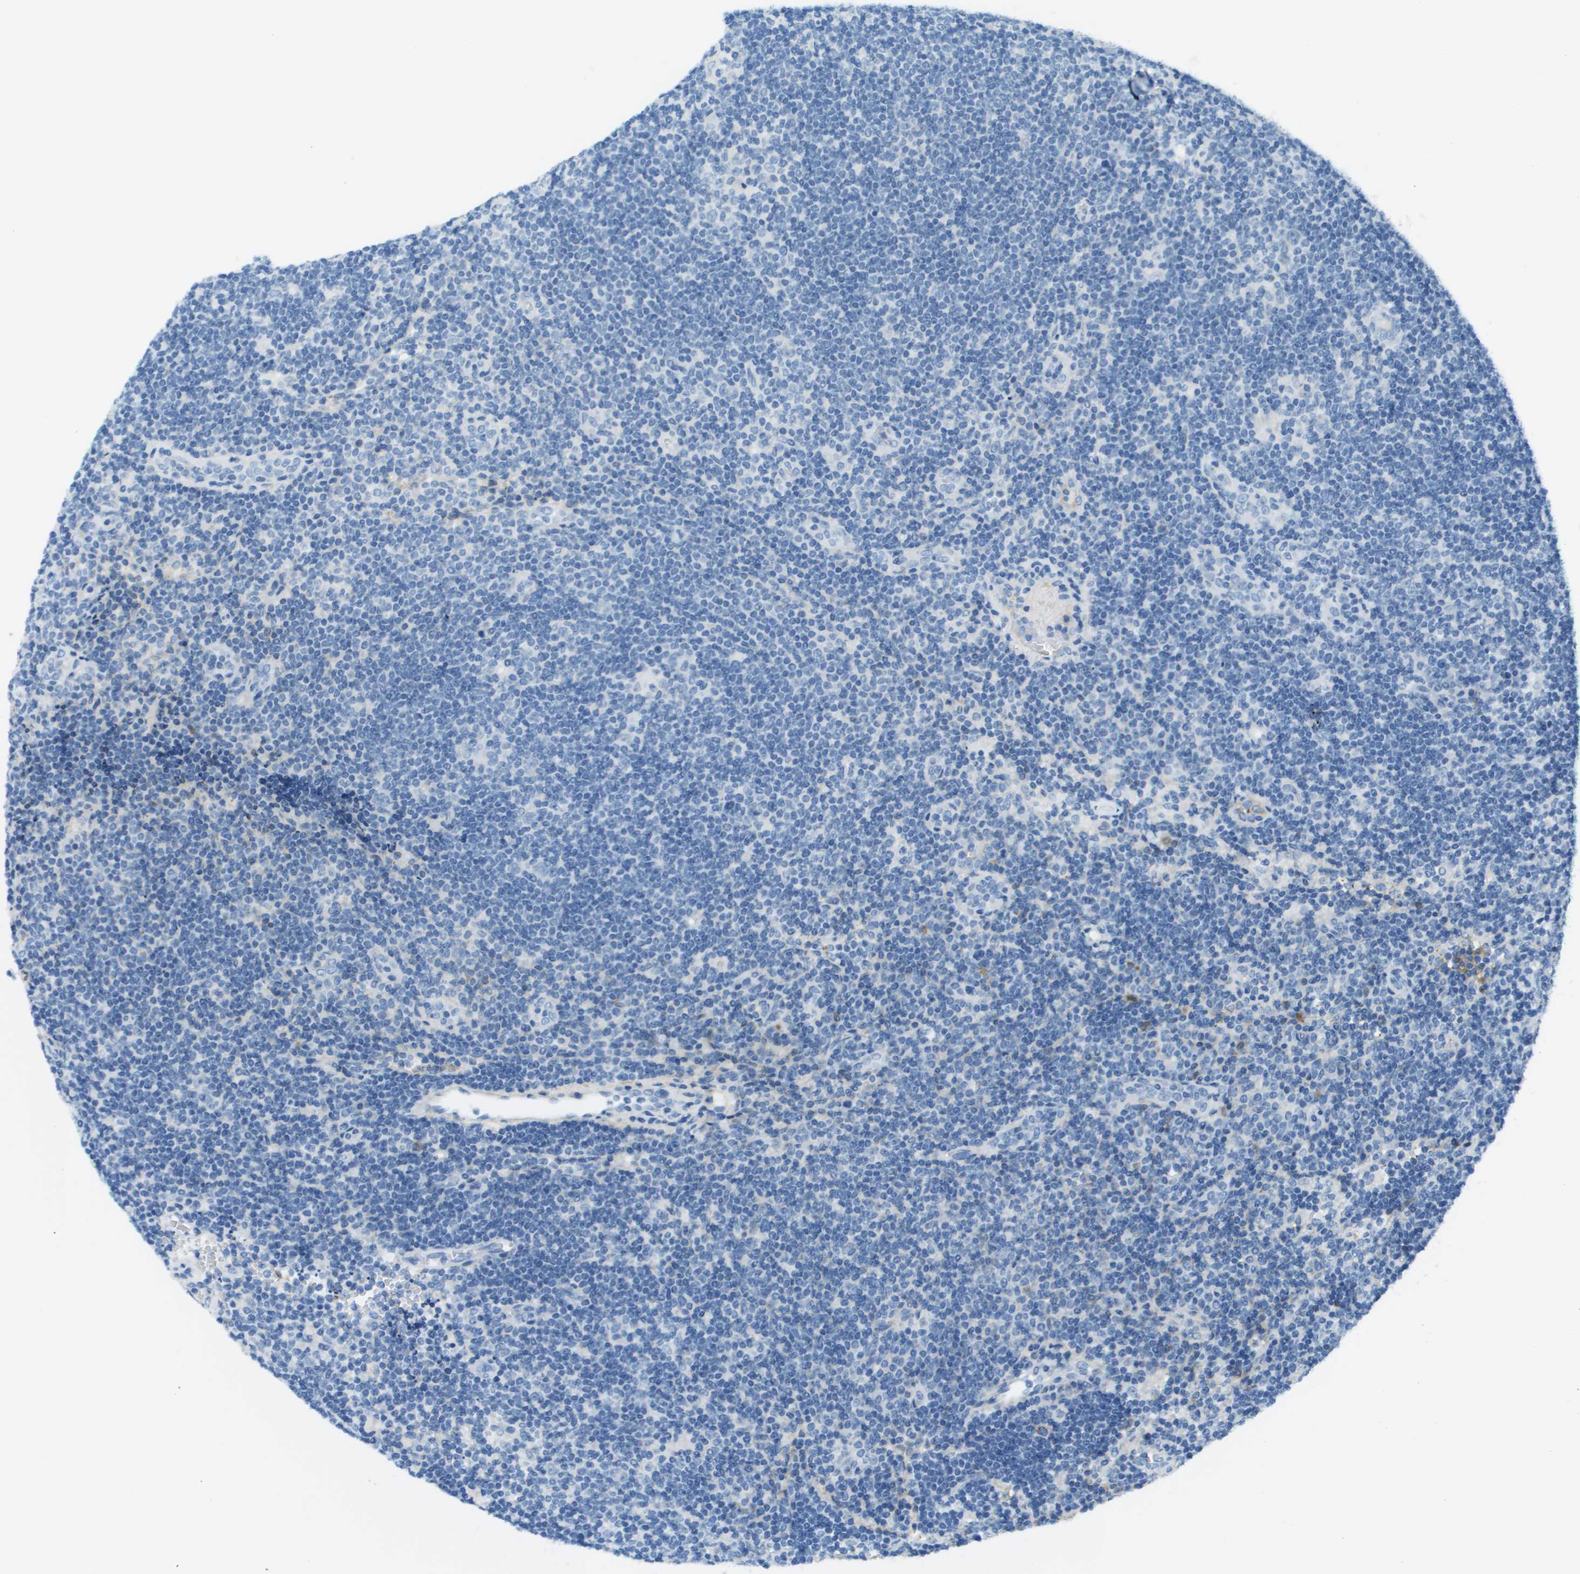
{"staining": {"intensity": "negative", "quantity": "none", "location": "none"}, "tissue": "lymphoma", "cell_type": "Tumor cells", "image_type": "cancer", "snomed": [{"axis": "morphology", "description": "Hodgkin's disease, NOS"}, {"axis": "topography", "description": "Lymph node"}], "caption": "IHC image of neoplastic tissue: Hodgkin's disease stained with DAB displays no significant protein expression in tumor cells.", "gene": "DCN", "patient": {"sex": "female", "age": 57}}